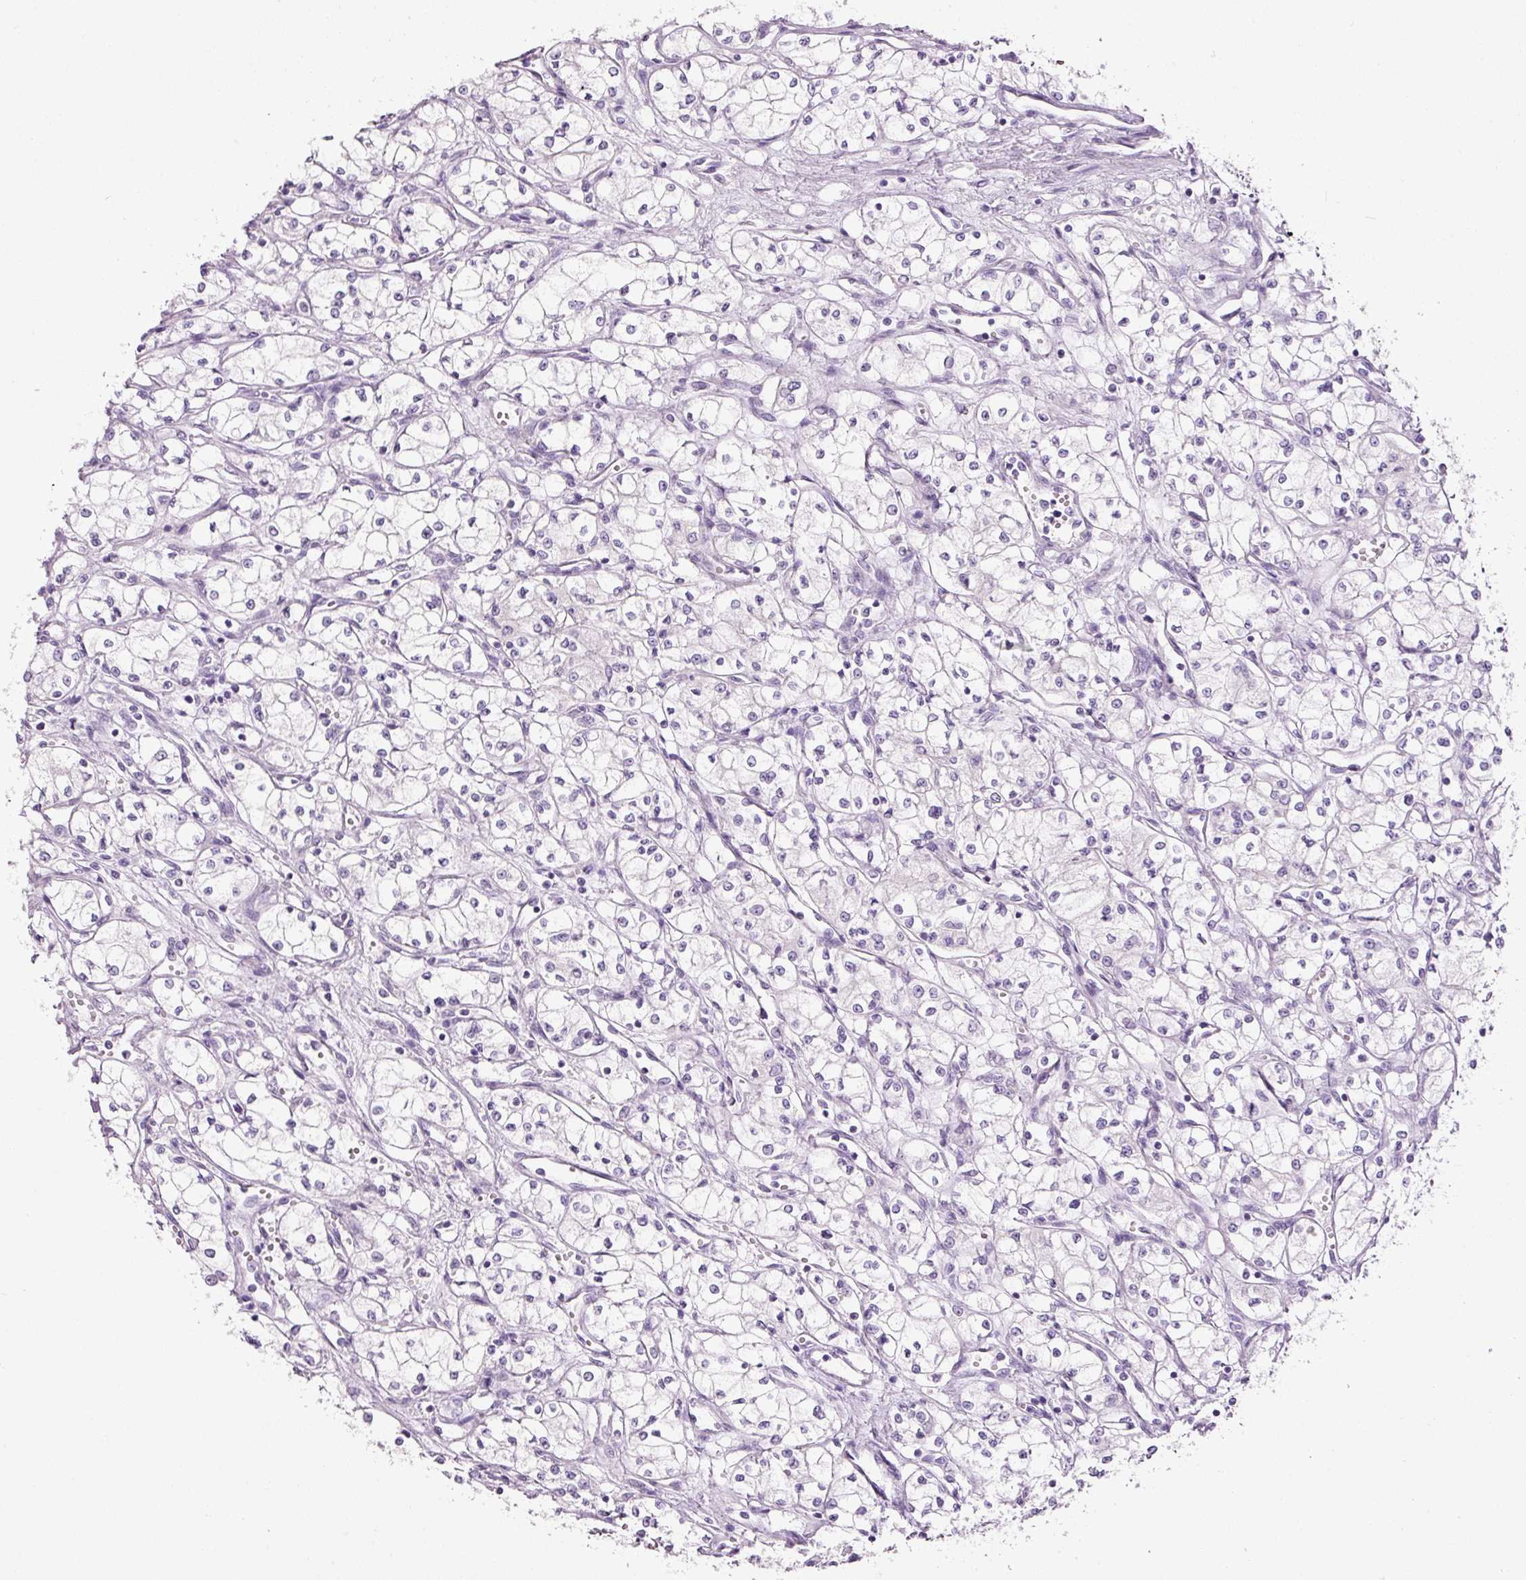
{"staining": {"intensity": "negative", "quantity": "none", "location": "none"}, "tissue": "renal cancer", "cell_type": "Tumor cells", "image_type": "cancer", "snomed": [{"axis": "morphology", "description": "Normal tissue, NOS"}, {"axis": "morphology", "description": "Adenocarcinoma, NOS"}, {"axis": "topography", "description": "Kidney"}], "caption": "Immunohistochemistry photomicrograph of neoplastic tissue: human renal adenocarcinoma stained with DAB displays no significant protein staining in tumor cells.", "gene": "ANKRD20A1", "patient": {"sex": "male", "age": 59}}